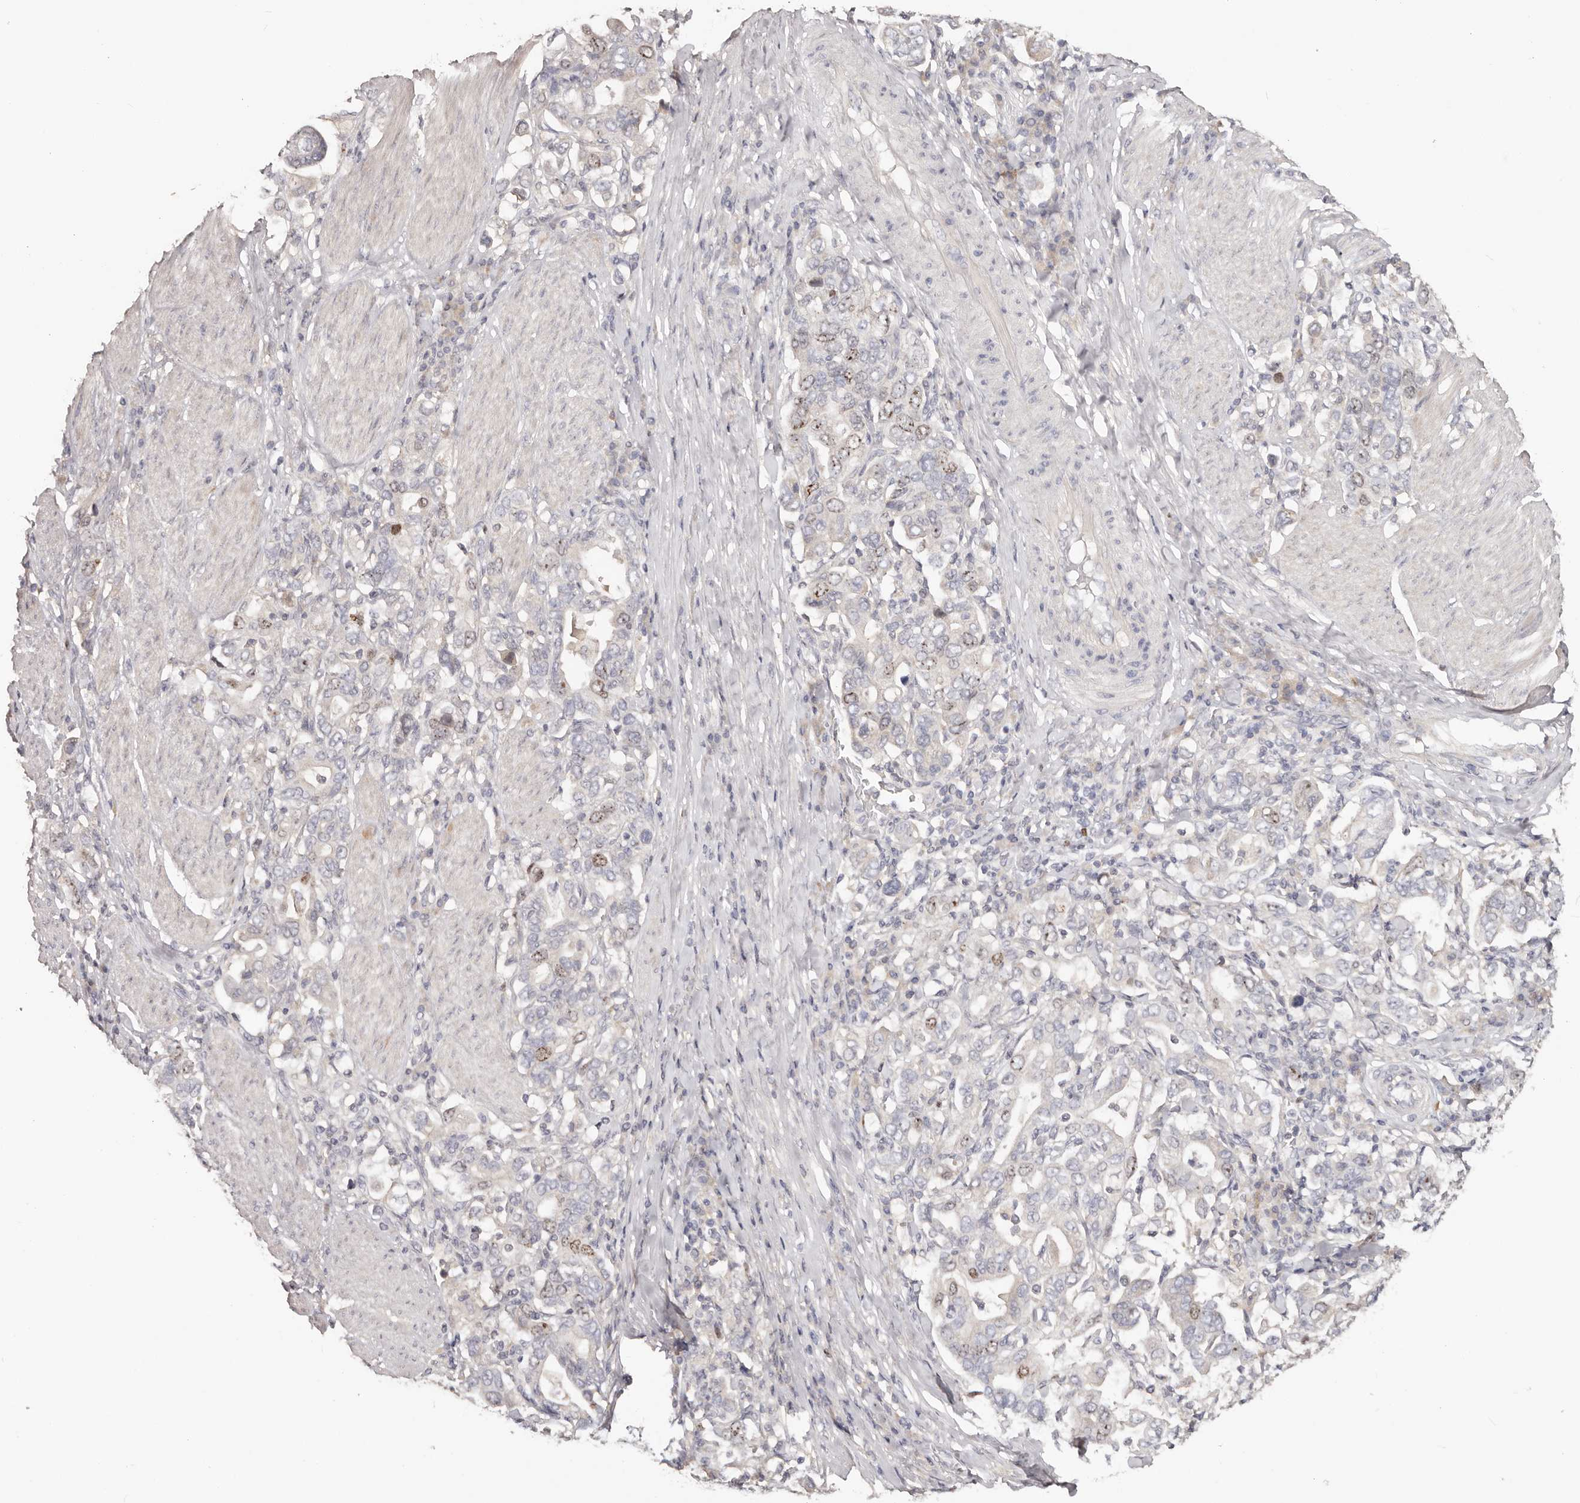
{"staining": {"intensity": "moderate", "quantity": "<25%", "location": "nuclear"}, "tissue": "stomach cancer", "cell_type": "Tumor cells", "image_type": "cancer", "snomed": [{"axis": "morphology", "description": "Adenocarcinoma, NOS"}, {"axis": "topography", "description": "Stomach, upper"}], "caption": "Immunohistochemistry of human stomach cancer (adenocarcinoma) exhibits low levels of moderate nuclear expression in about <25% of tumor cells.", "gene": "CCDC190", "patient": {"sex": "male", "age": 62}}